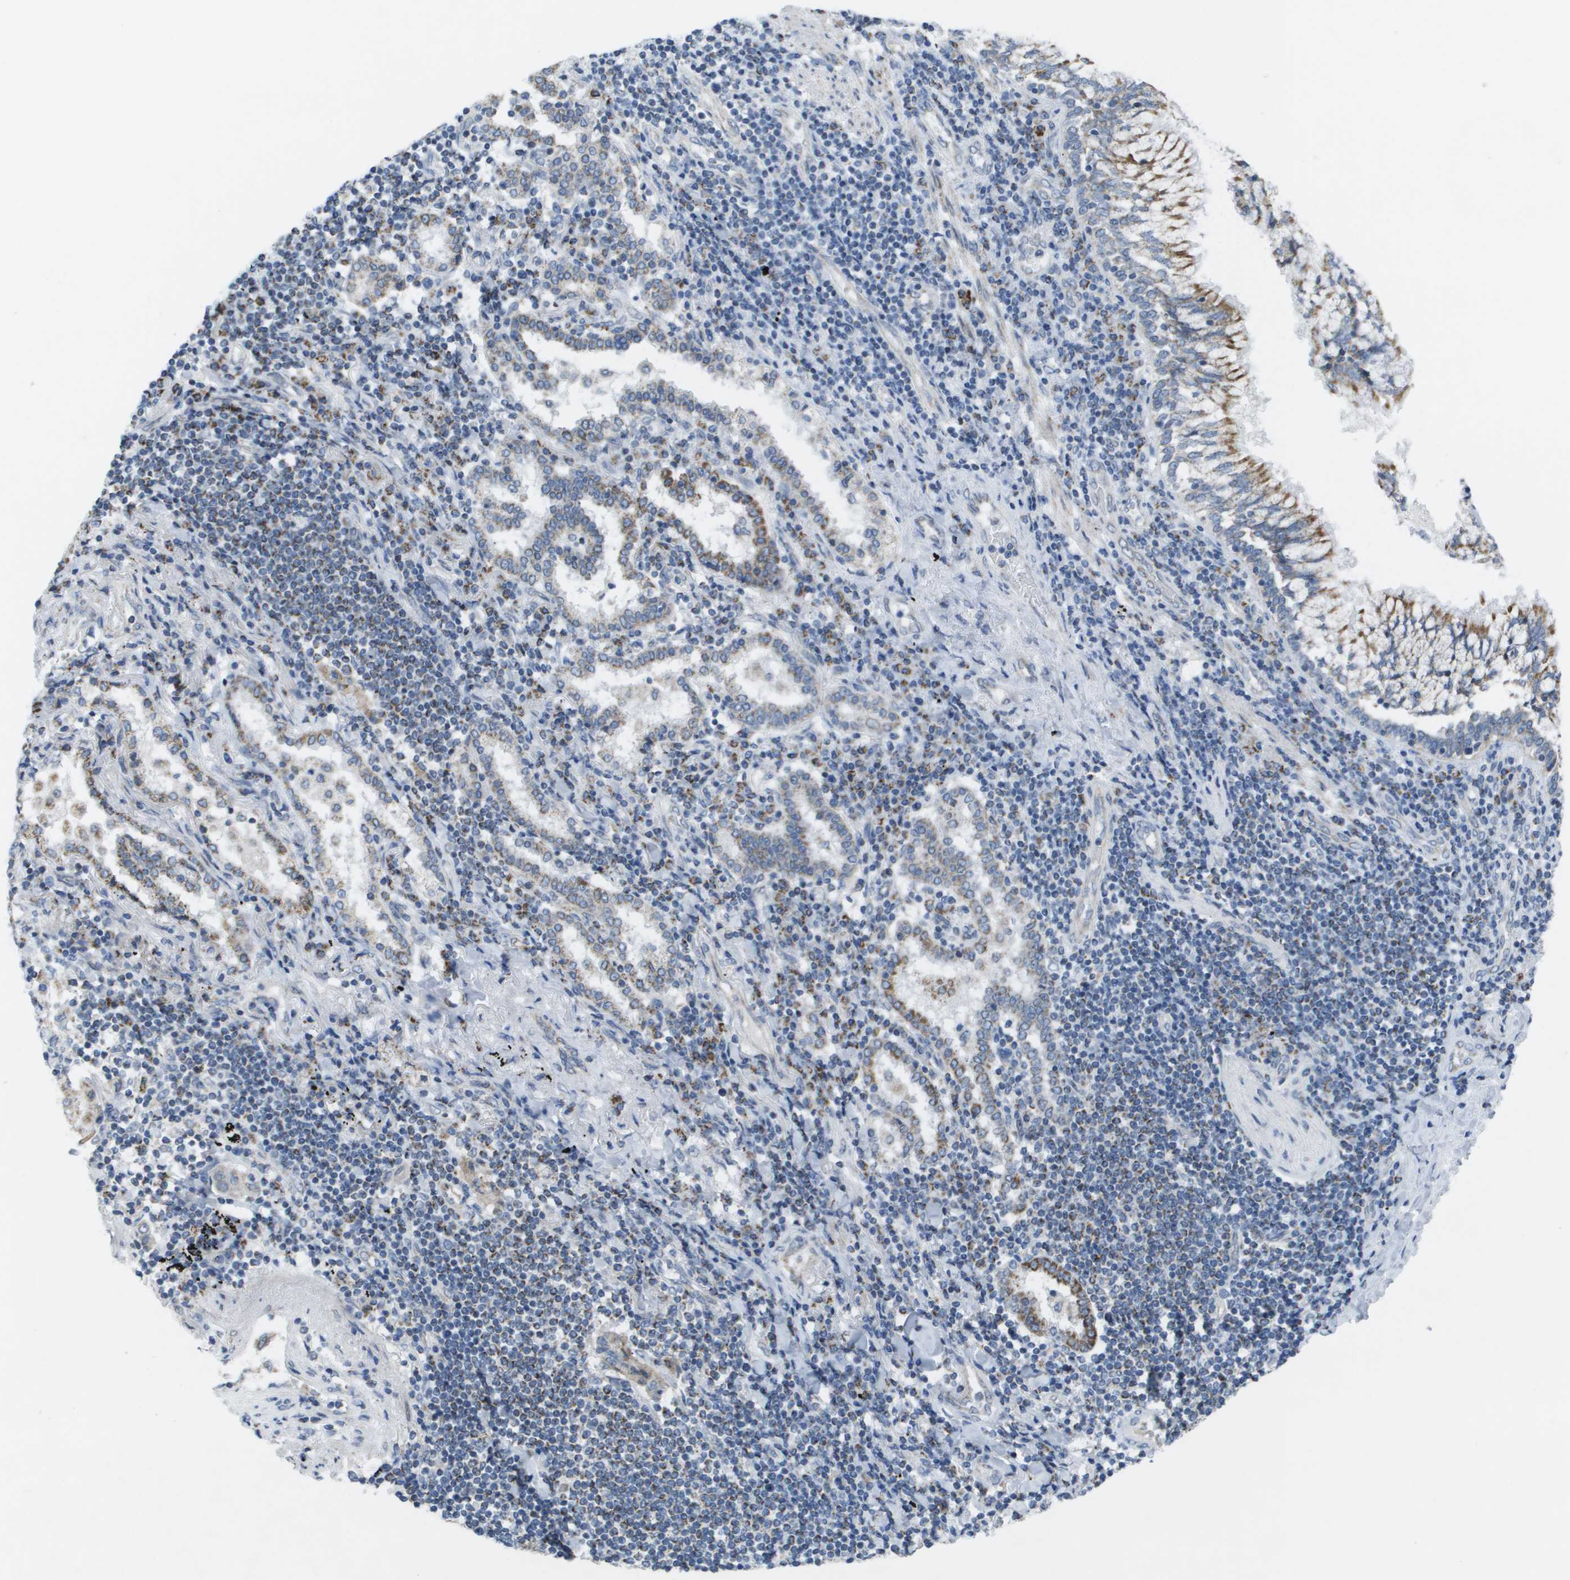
{"staining": {"intensity": "moderate", "quantity": "25%-75%", "location": "cytoplasmic/membranous"}, "tissue": "lung cancer", "cell_type": "Tumor cells", "image_type": "cancer", "snomed": [{"axis": "morphology", "description": "Adenocarcinoma, NOS"}, {"axis": "topography", "description": "Lung"}], "caption": "Human lung cancer (adenocarcinoma) stained for a protein (brown) exhibits moderate cytoplasmic/membranous positive expression in about 25%-75% of tumor cells.", "gene": "TMEM223", "patient": {"sex": "female", "age": 65}}